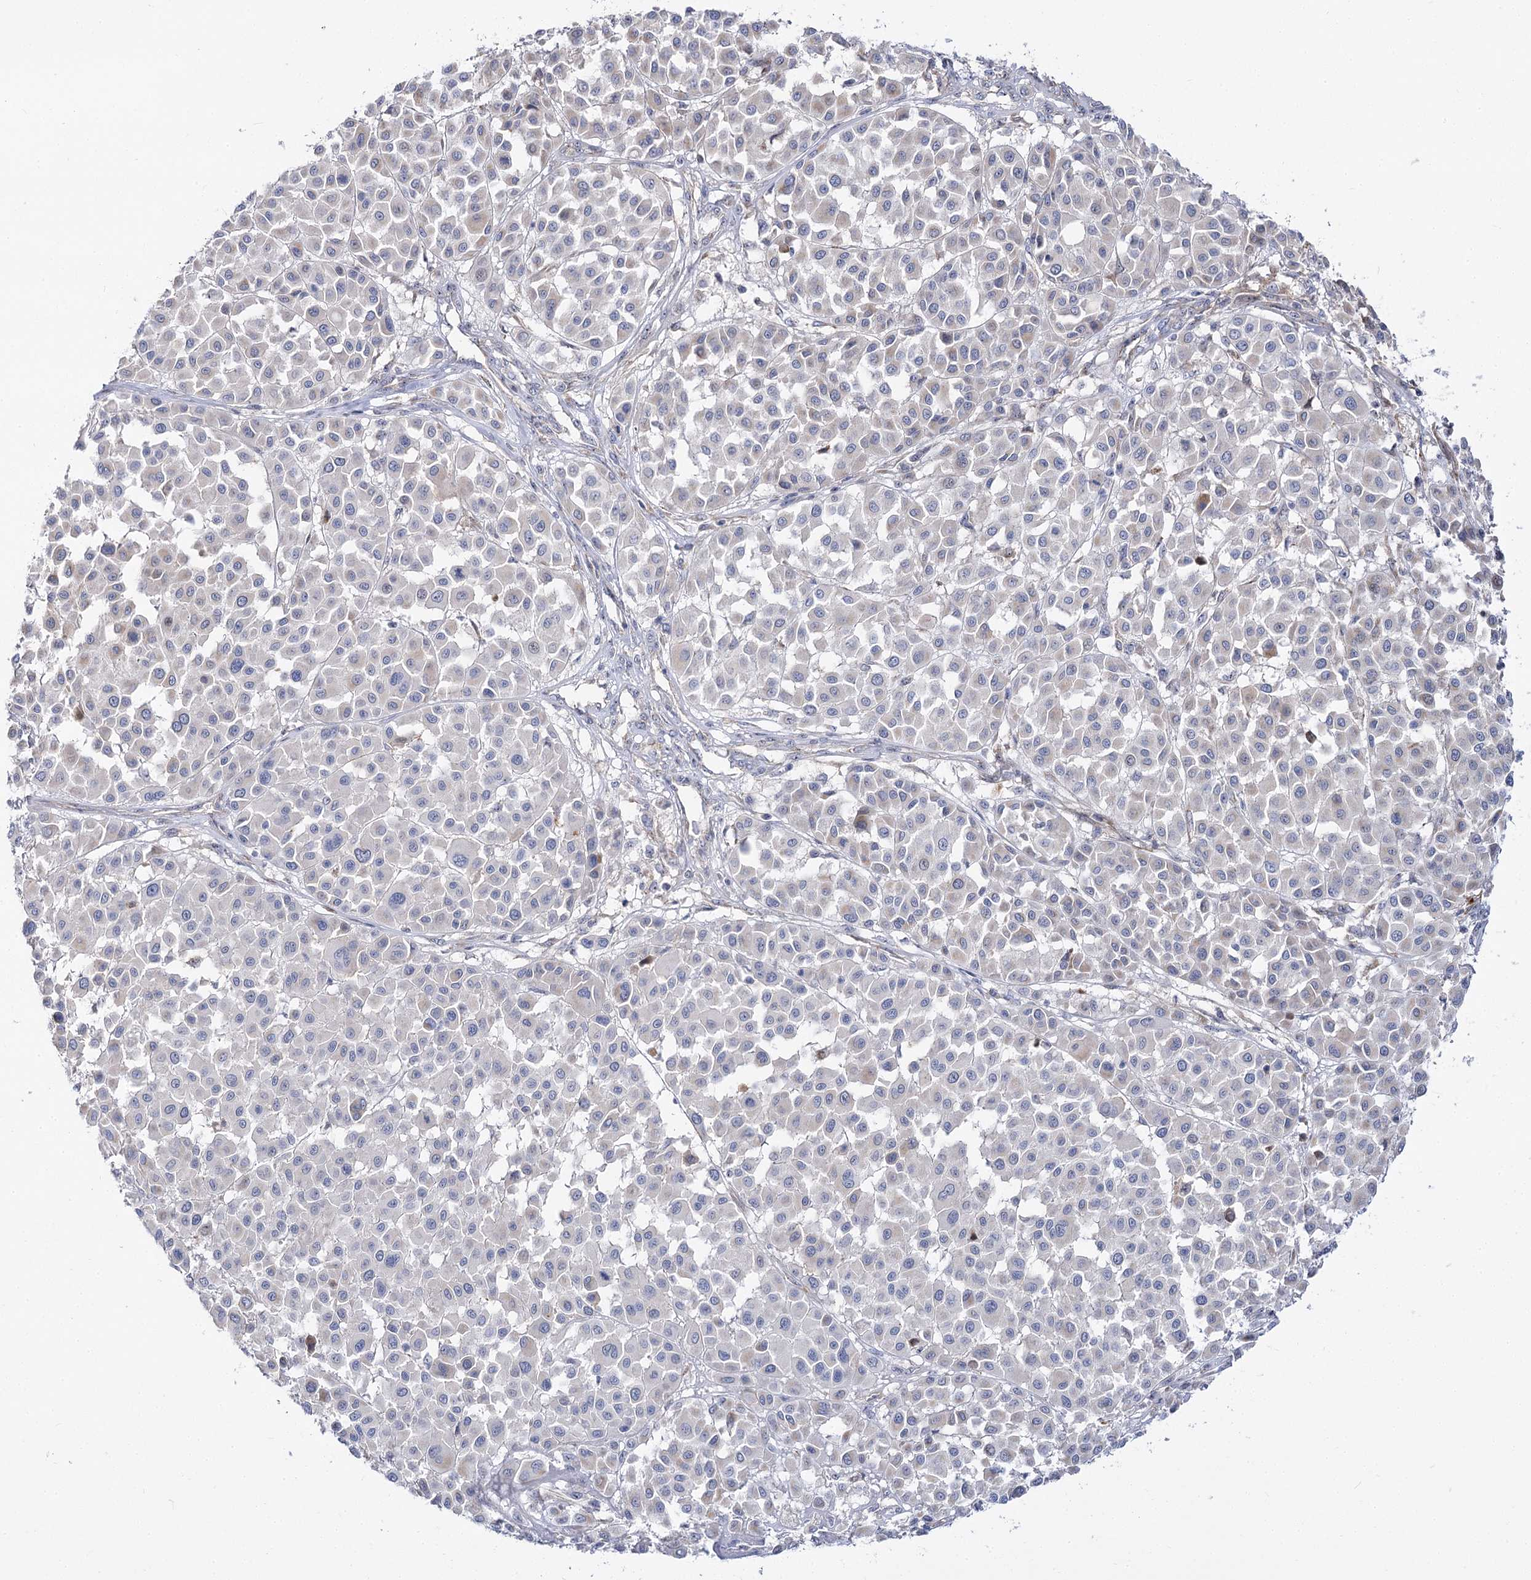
{"staining": {"intensity": "negative", "quantity": "none", "location": "none"}, "tissue": "melanoma", "cell_type": "Tumor cells", "image_type": "cancer", "snomed": [{"axis": "morphology", "description": "Malignant melanoma, Metastatic site"}, {"axis": "topography", "description": "Soft tissue"}], "caption": "Immunohistochemical staining of human melanoma shows no significant positivity in tumor cells. (Brightfield microscopy of DAB IHC at high magnification).", "gene": "SUOX", "patient": {"sex": "male", "age": 41}}